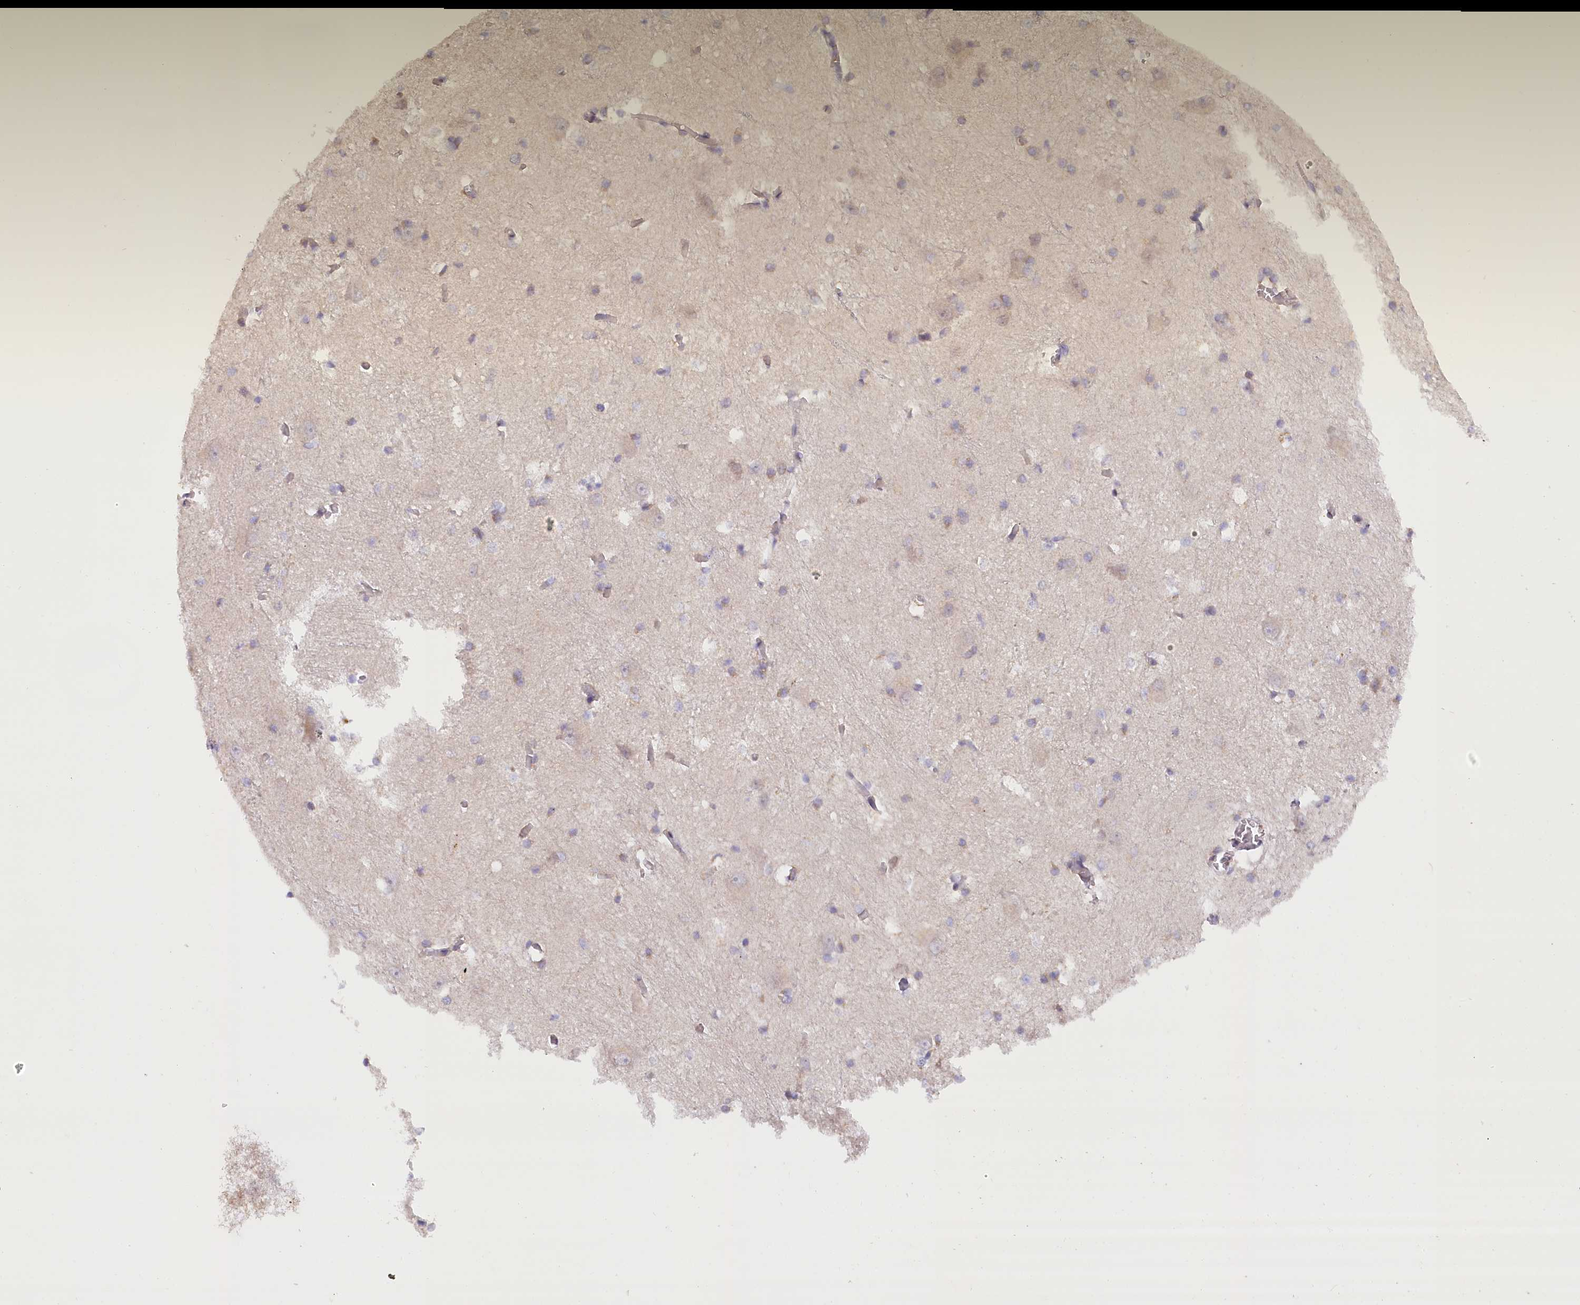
{"staining": {"intensity": "weak", "quantity": "<25%", "location": "cytoplasmic/membranous"}, "tissue": "caudate", "cell_type": "Glial cells", "image_type": "normal", "snomed": [{"axis": "morphology", "description": "Normal tissue, NOS"}, {"axis": "topography", "description": "Lateral ventricle wall"}], "caption": "The immunohistochemistry histopathology image has no significant expression in glial cells of caudate.", "gene": "DCUN1D1", "patient": {"sex": "male", "age": 37}}